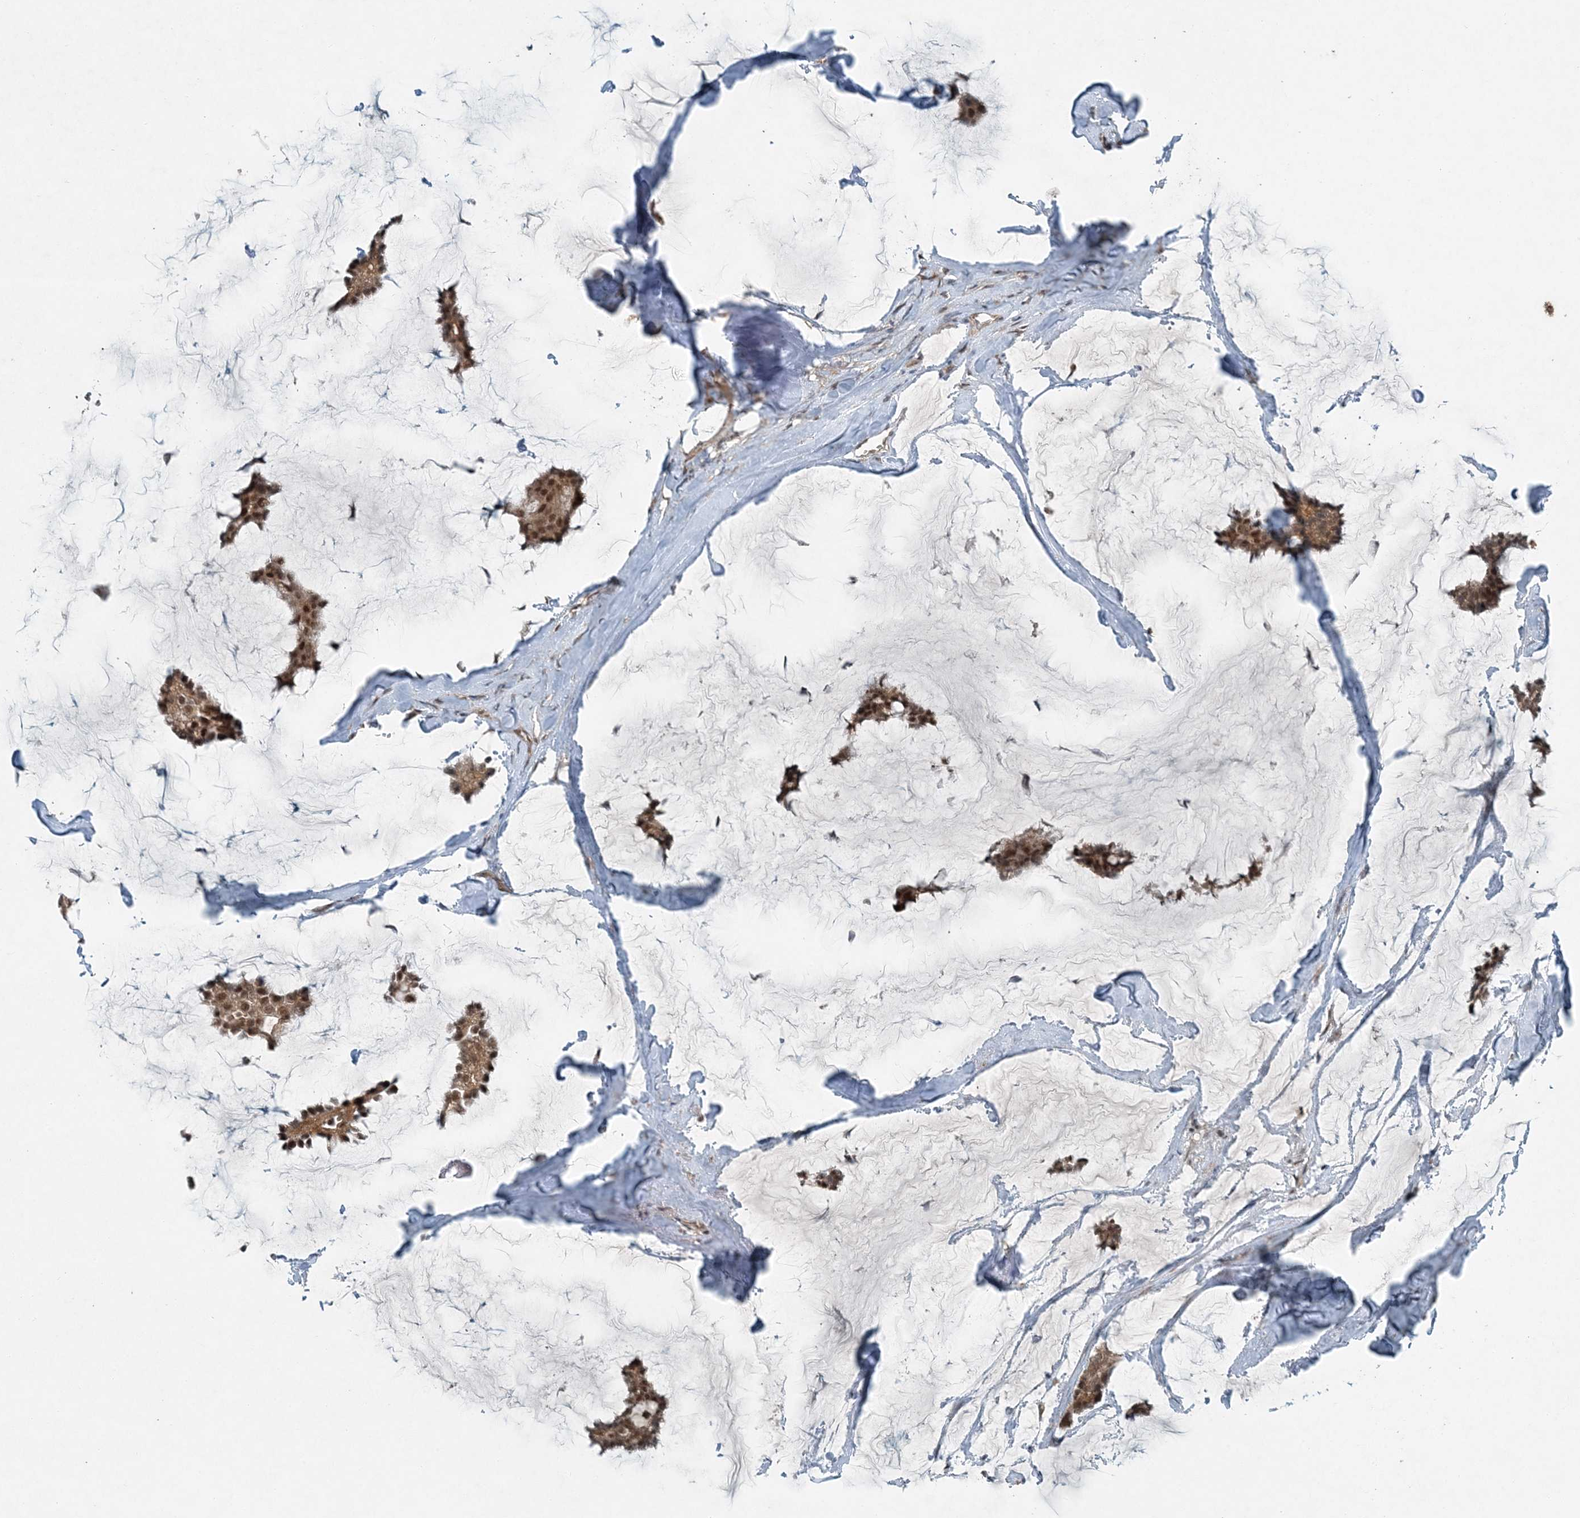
{"staining": {"intensity": "moderate", "quantity": ">75%", "location": "cytoplasmic/membranous,nuclear"}, "tissue": "breast cancer", "cell_type": "Tumor cells", "image_type": "cancer", "snomed": [{"axis": "morphology", "description": "Duct carcinoma"}, {"axis": "topography", "description": "Breast"}], "caption": "This is a micrograph of immunohistochemistry (IHC) staining of breast intraductal carcinoma, which shows moderate positivity in the cytoplasmic/membranous and nuclear of tumor cells.", "gene": "COPS7B", "patient": {"sex": "female", "age": 93}}